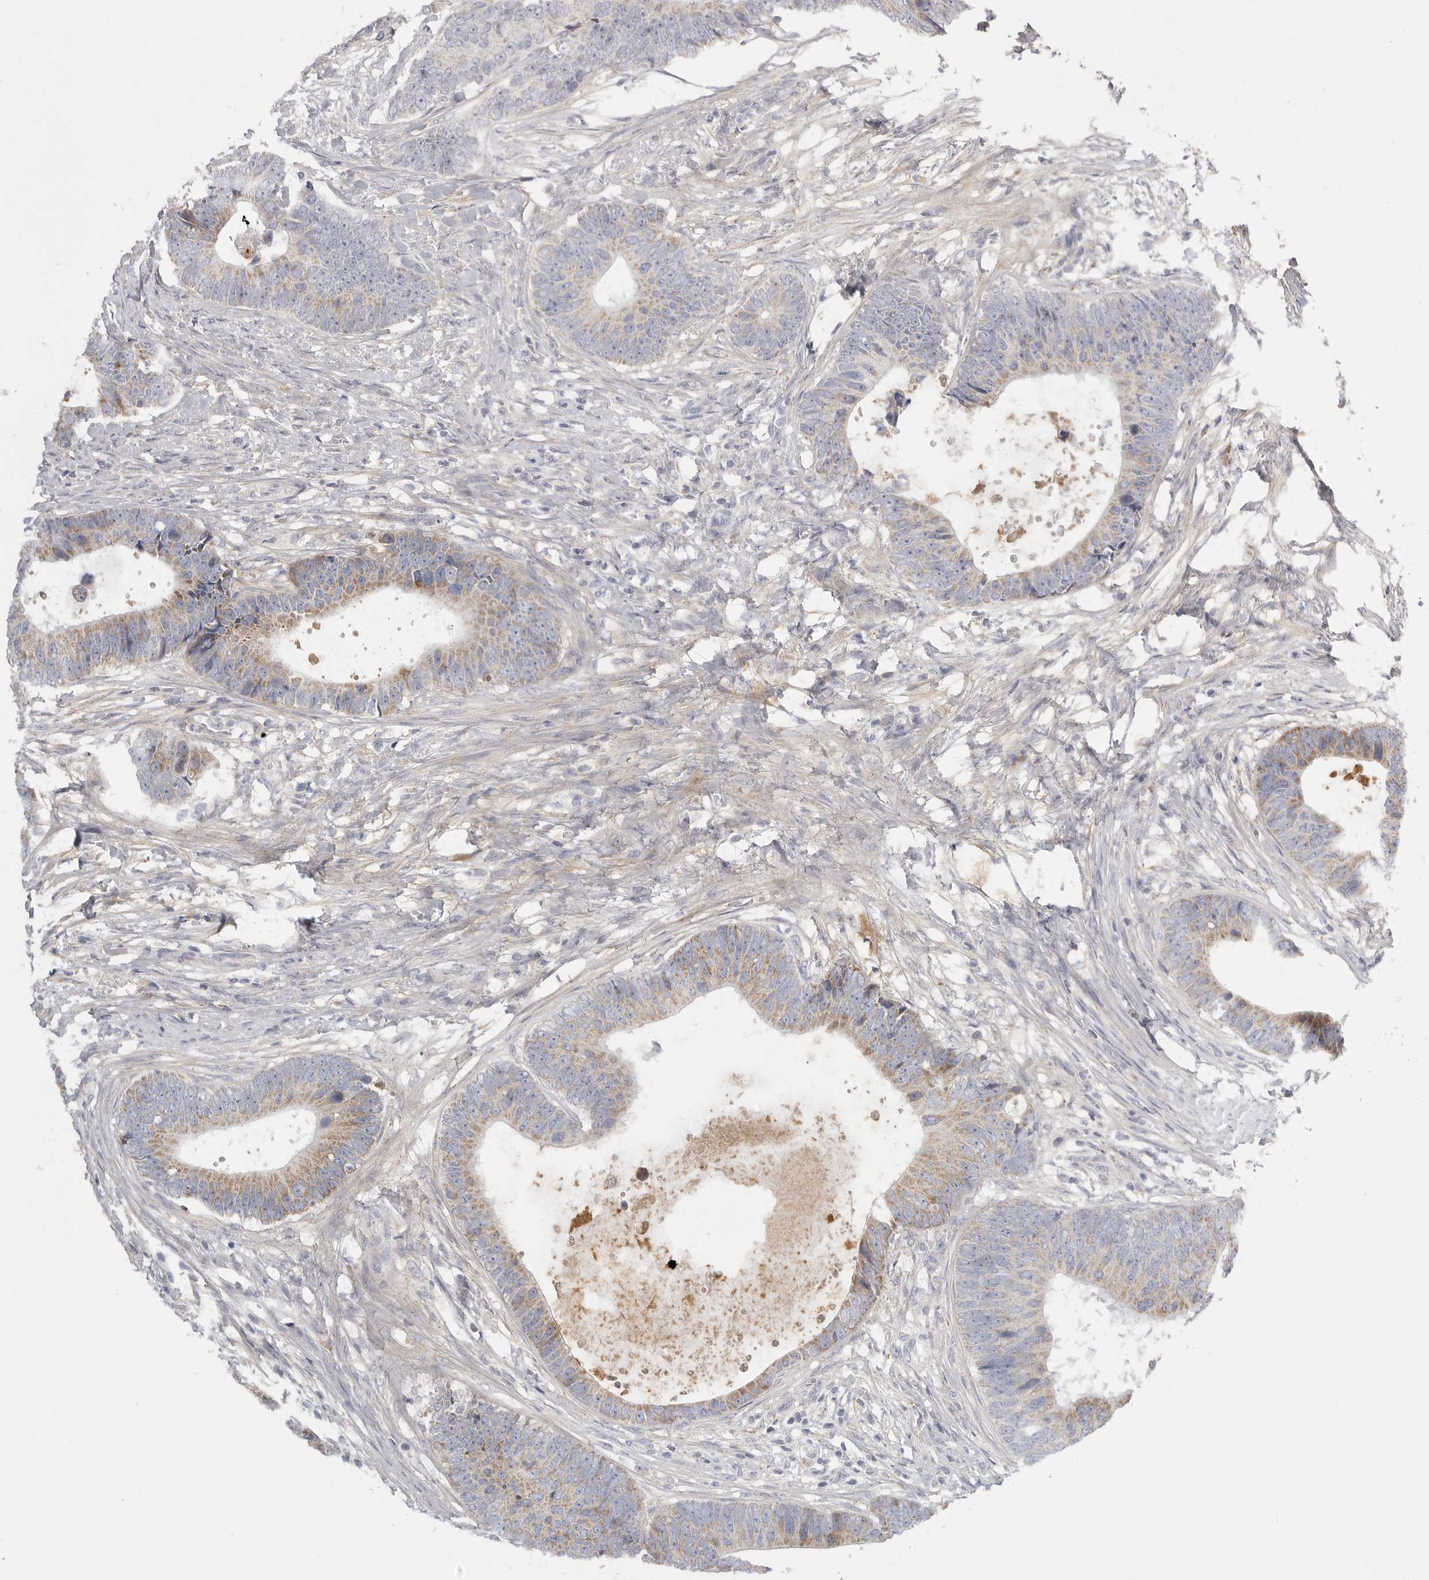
{"staining": {"intensity": "moderate", "quantity": ">75%", "location": "cytoplasmic/membranous"}, "tissue": "colorectal cancer", "cell_type": "Tumor cells", "image_type": "cancer", "snomed": [{"axis": "morphology", "description": "Adenocarcinoma, NOS"}, {"axis": "topography", "description": "Colon"}], "caption": "Brown immunohistochemical staining in human adenocarcinoma (colorectal) shows moderate cytoplasmic/membranous staining in about >75% of tumor cells.", "gene": "SDC3", "patient": {"sex": "male", "age": 56}}